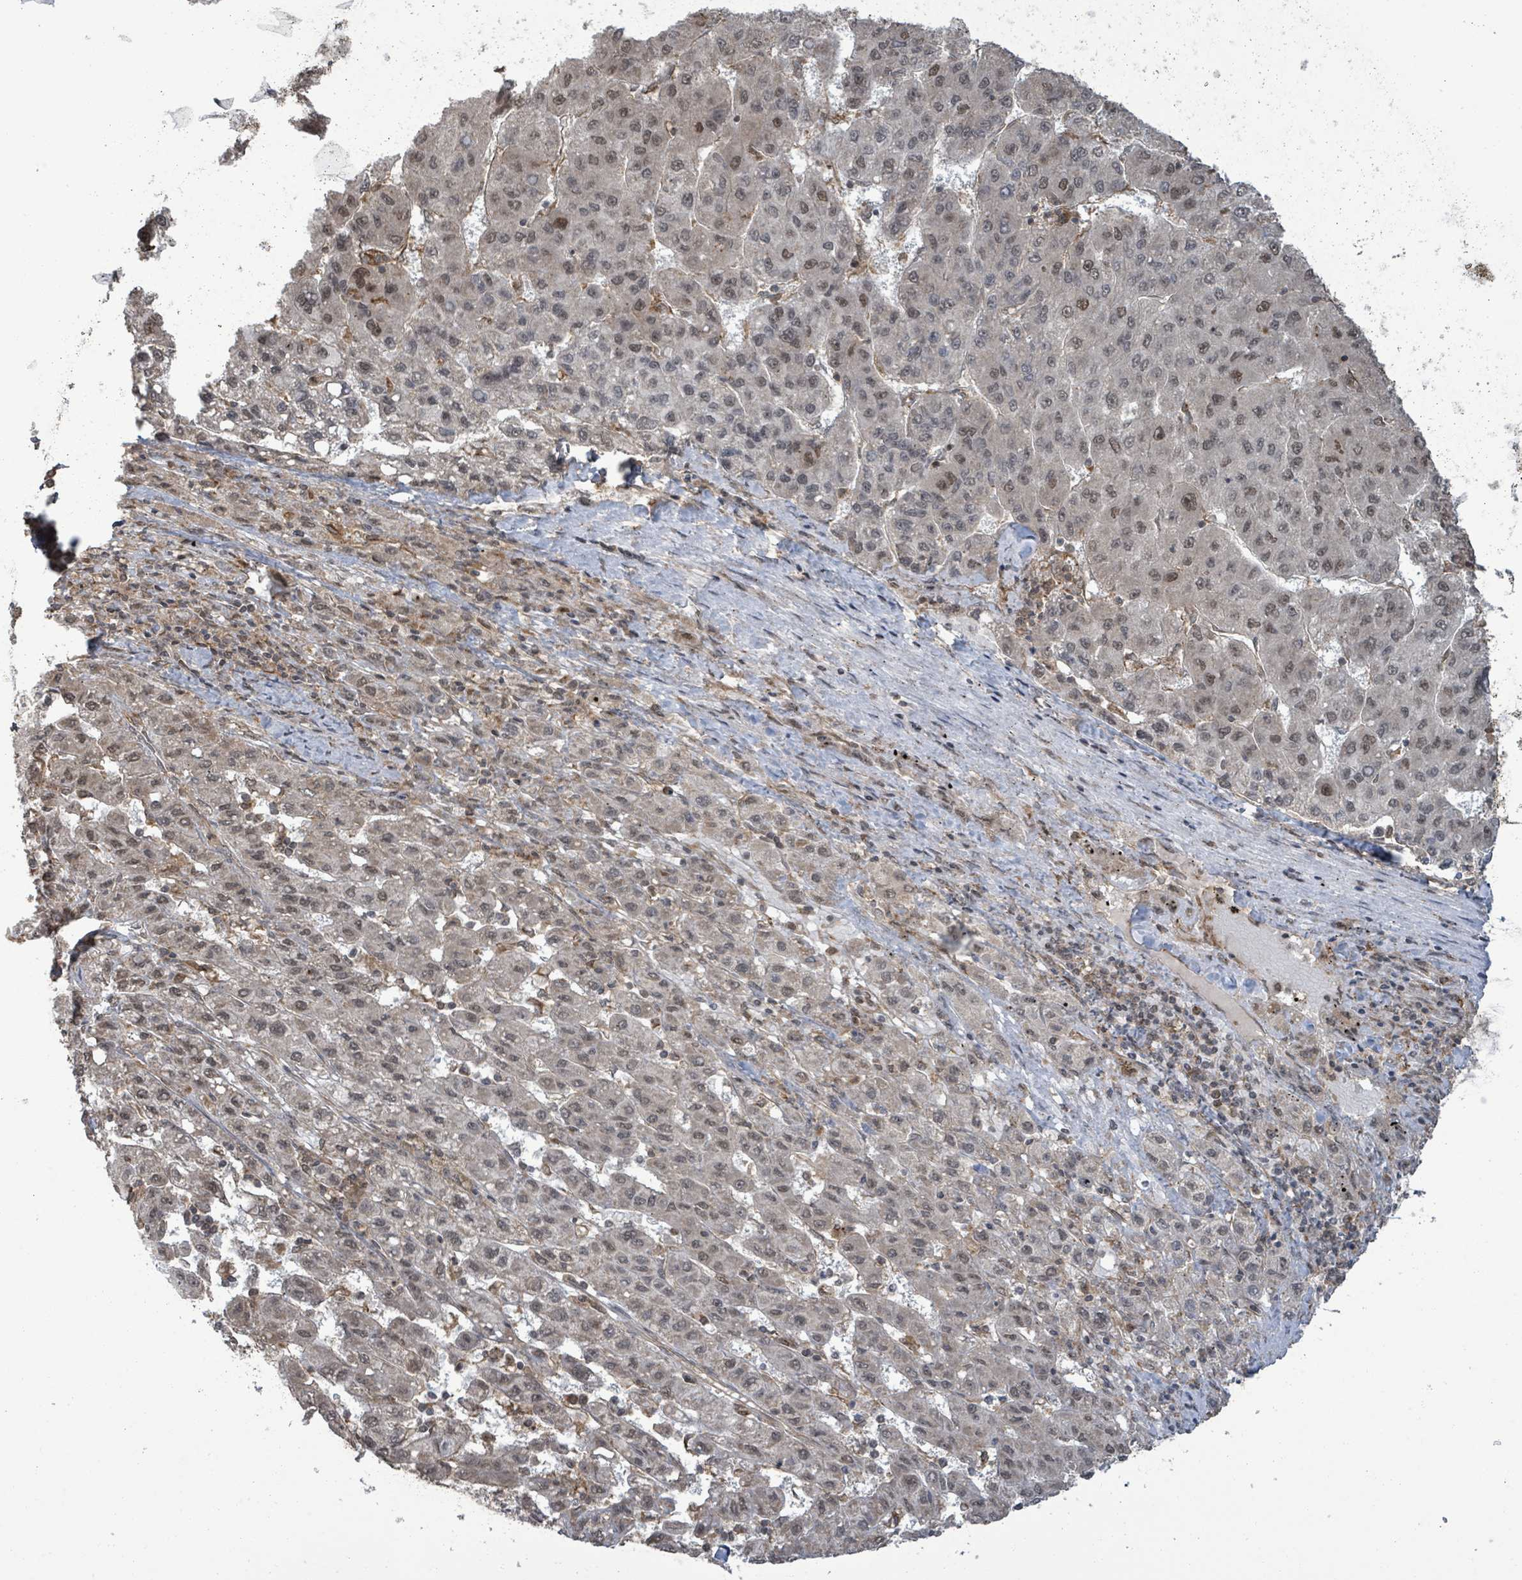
{"staining": {"intensity": "weak", "quantity": ">75%", "location": "nuclear"}, "tissue": "liver cancer", "cell_type": "Tumor cells", "image_type": "cancer", "snomed": [{"axis": "morphology", "description": "Carcinoma, Hepatocellular, NOS"}, {"axis": "topography", "description": "Liver"}], "caption": "Human hepatocellular carcinoma (liver) stained with a protein marker demonstrates weak staining in tumor cells.", "gene": "KLC1", "patient": {"sex": "female", "age": 82}}